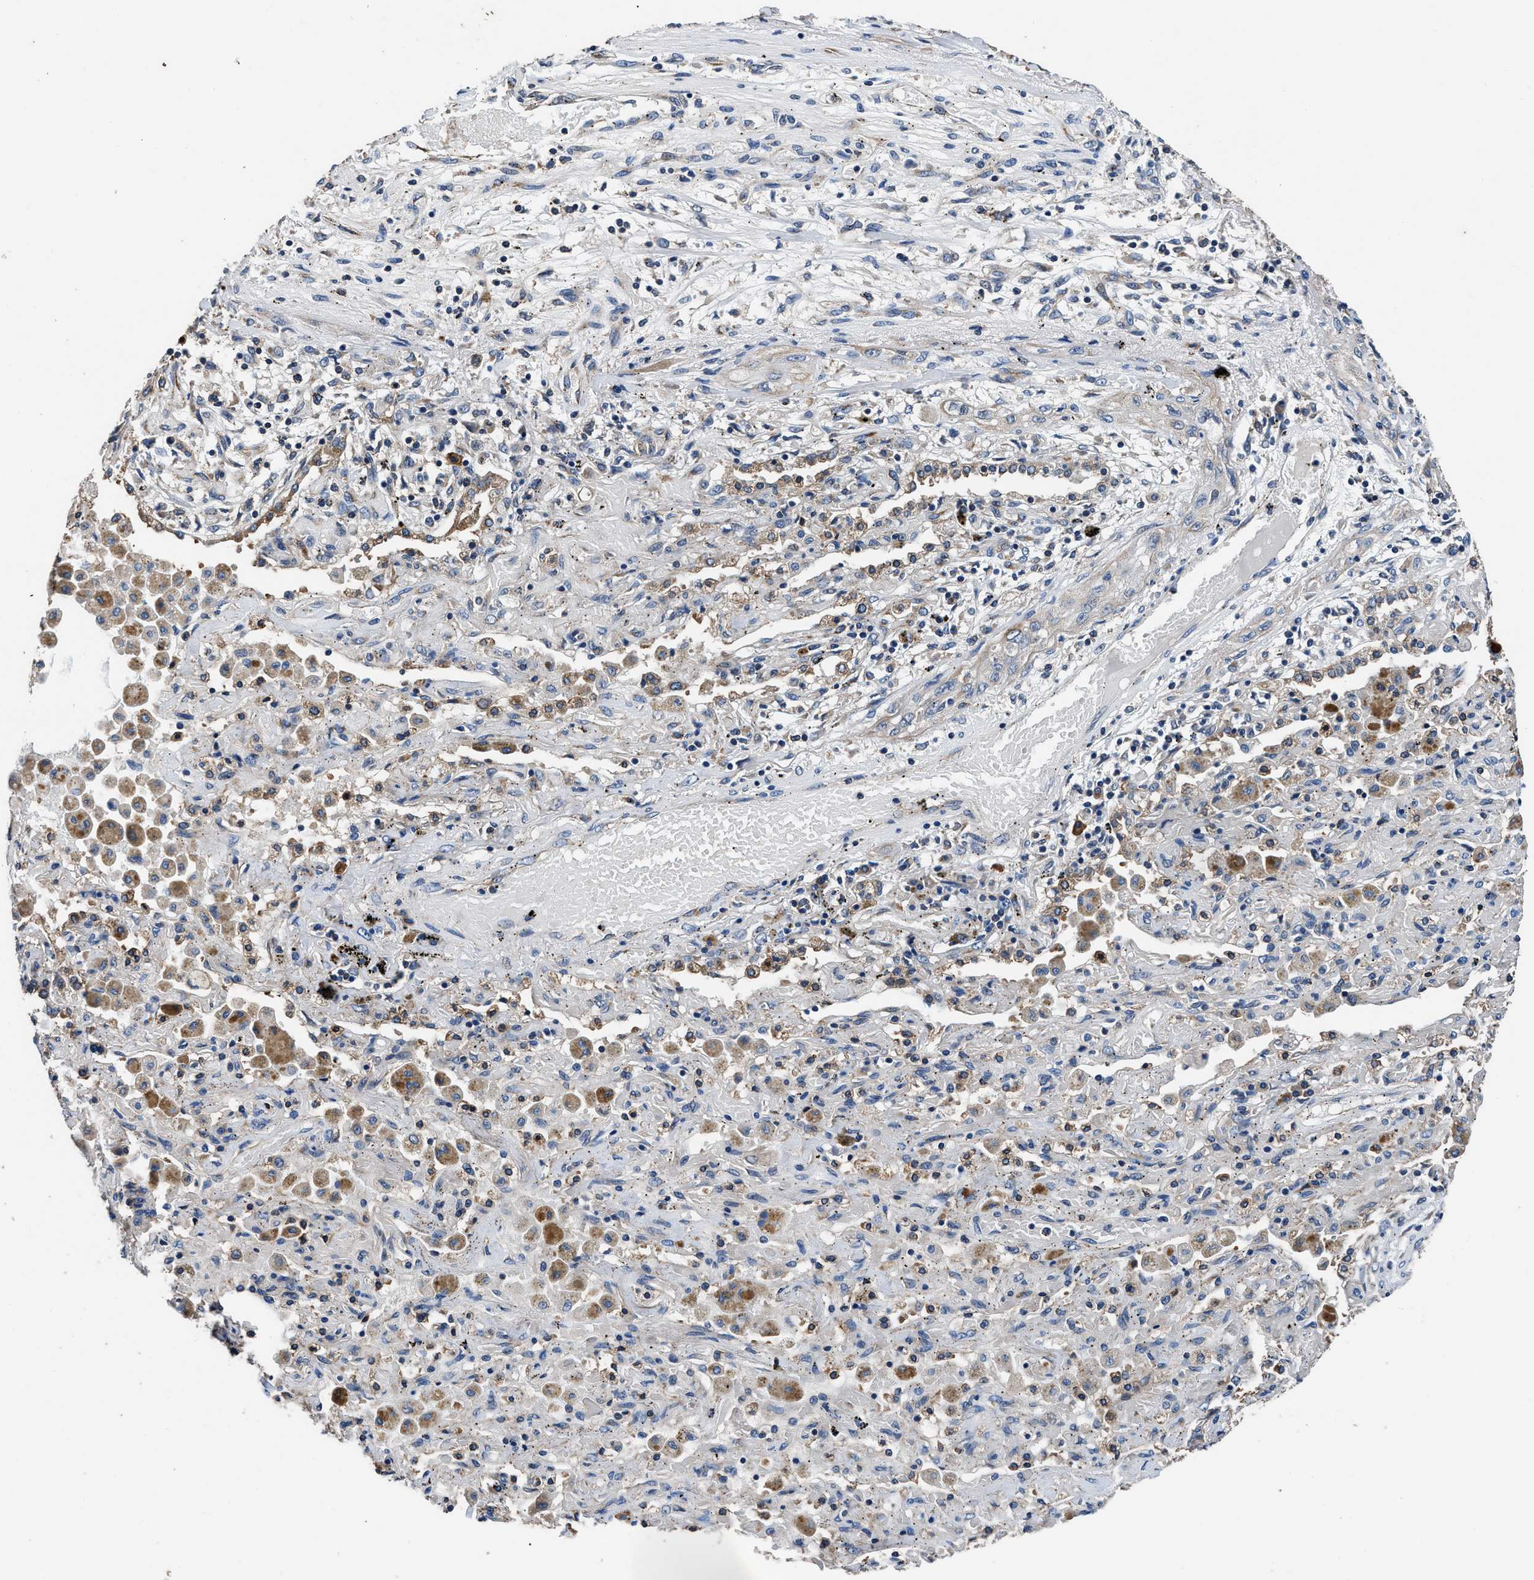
{"staining": {"intensity": "negative", "quantity": "none", "location": "none"}, "tissue": "lung cancer", "cell_type": "Tumor cells", "image_type": "cancer", "snomed": [{"axis": "morphology", "description": "Squamous cell carcinoma, NOS"}, {"axis": "topography", "description": "Lung"}], "caption": "A high-resolution photomicrograph shows immunohistochemistry (IHC) staining of squamous cell carcinoma (lung), which reveals no significant positivity in tumor cells.", "gene": "DHRS7B", "patient": {"sex": "female", "age": 47}}